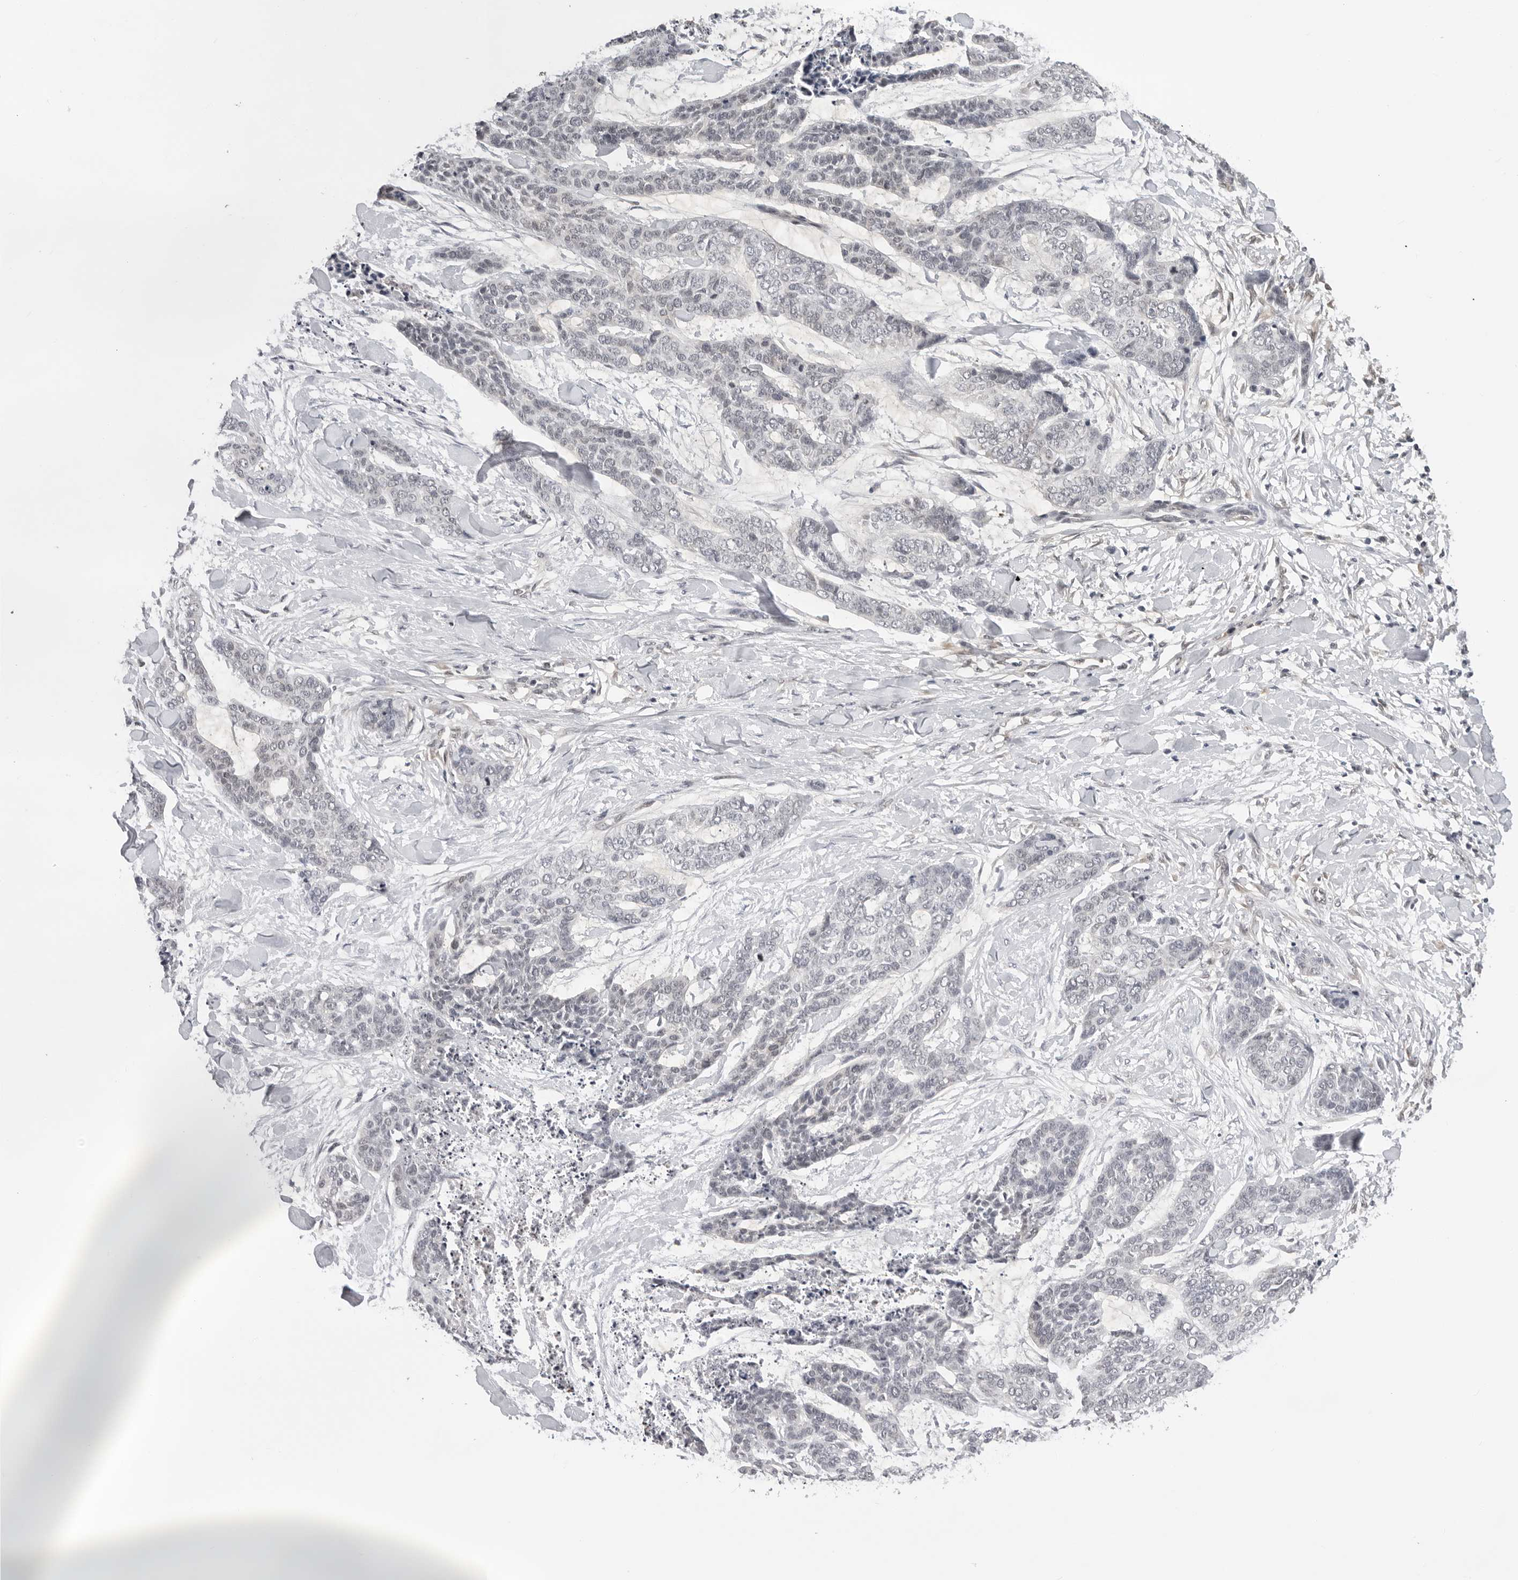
{"staining": {"intensity": "negative", "quantity": "none", "location": "none"}, "tissue": "skin cancer", "cell_type": "Tumor cells", "image_type": "cancer", "snomed": [{"axis": "morphology", "description": "Basal cell carcinoma"}, {"axis": "topography", "description": "Skin"}], "caption": "High power microscopy micrograph of an immunohistochemistry (IHC) histopathology image of skin basal cell carcinoma, revealing no significant expression in tumor cells. (Brightfield microscopy of DAB (3,3'-diaminobenzidine) immunohistochemistry (IHC) at high magnification).", "gene": "CASP7", "patient": {"sex": "female", "age": 64}}